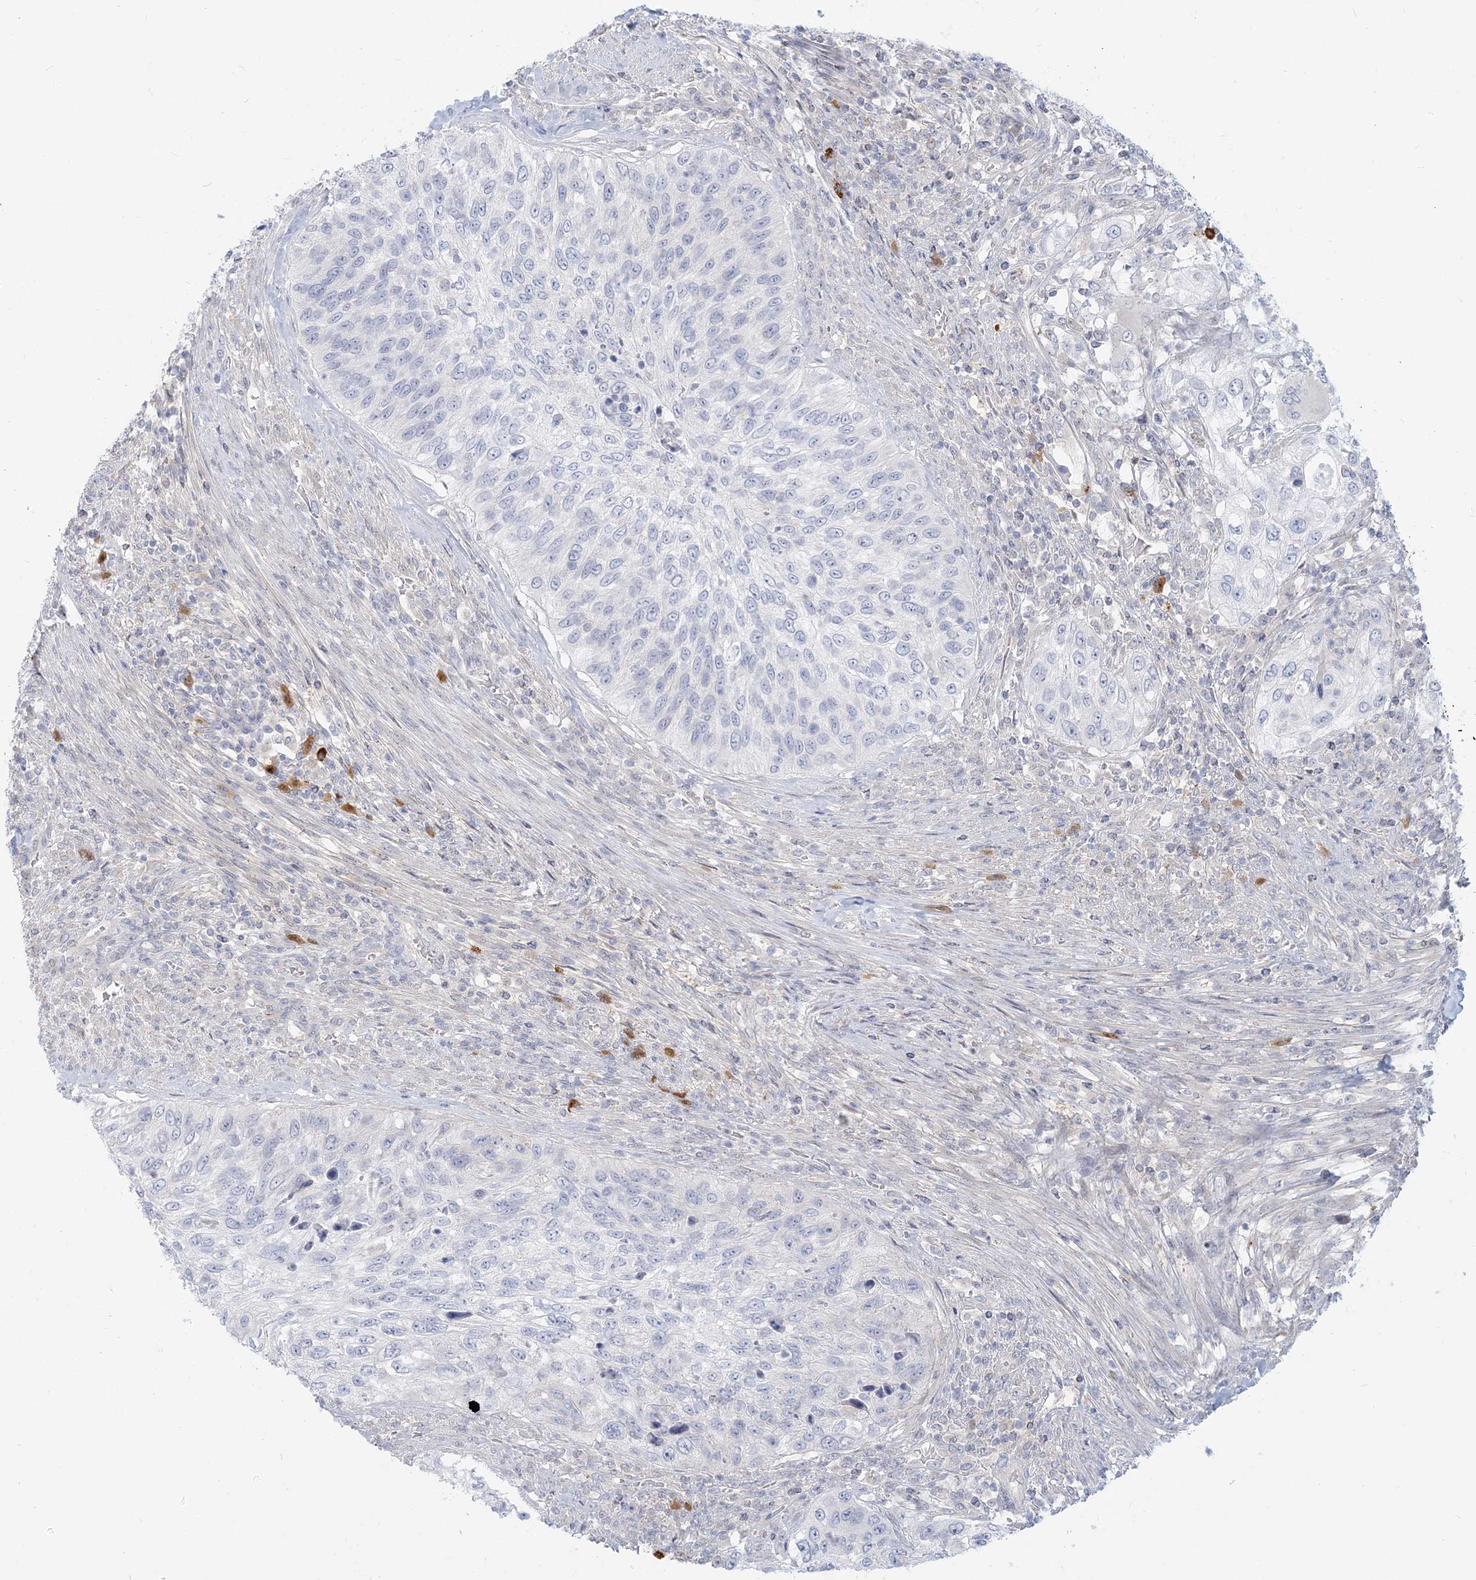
{"staining": {"intensity": "negative", "quantity": "none", "location": "none"}, "tissue": "urothelial cancer", "cell_type": "Tumor cells", "image_type": "cancer", "snomed": [{"axis": "morphology", "description": "Urothelial carcinoma, High grade"}, {"axis": "topography", "description": "Urinary bladder"}], "caption": "A histopathology image of urothelial cancer stained for a protein shows no brown staining in tumor cells.", "gene": "GMPPA", "patient": {"sex": "female", "age": 60}}